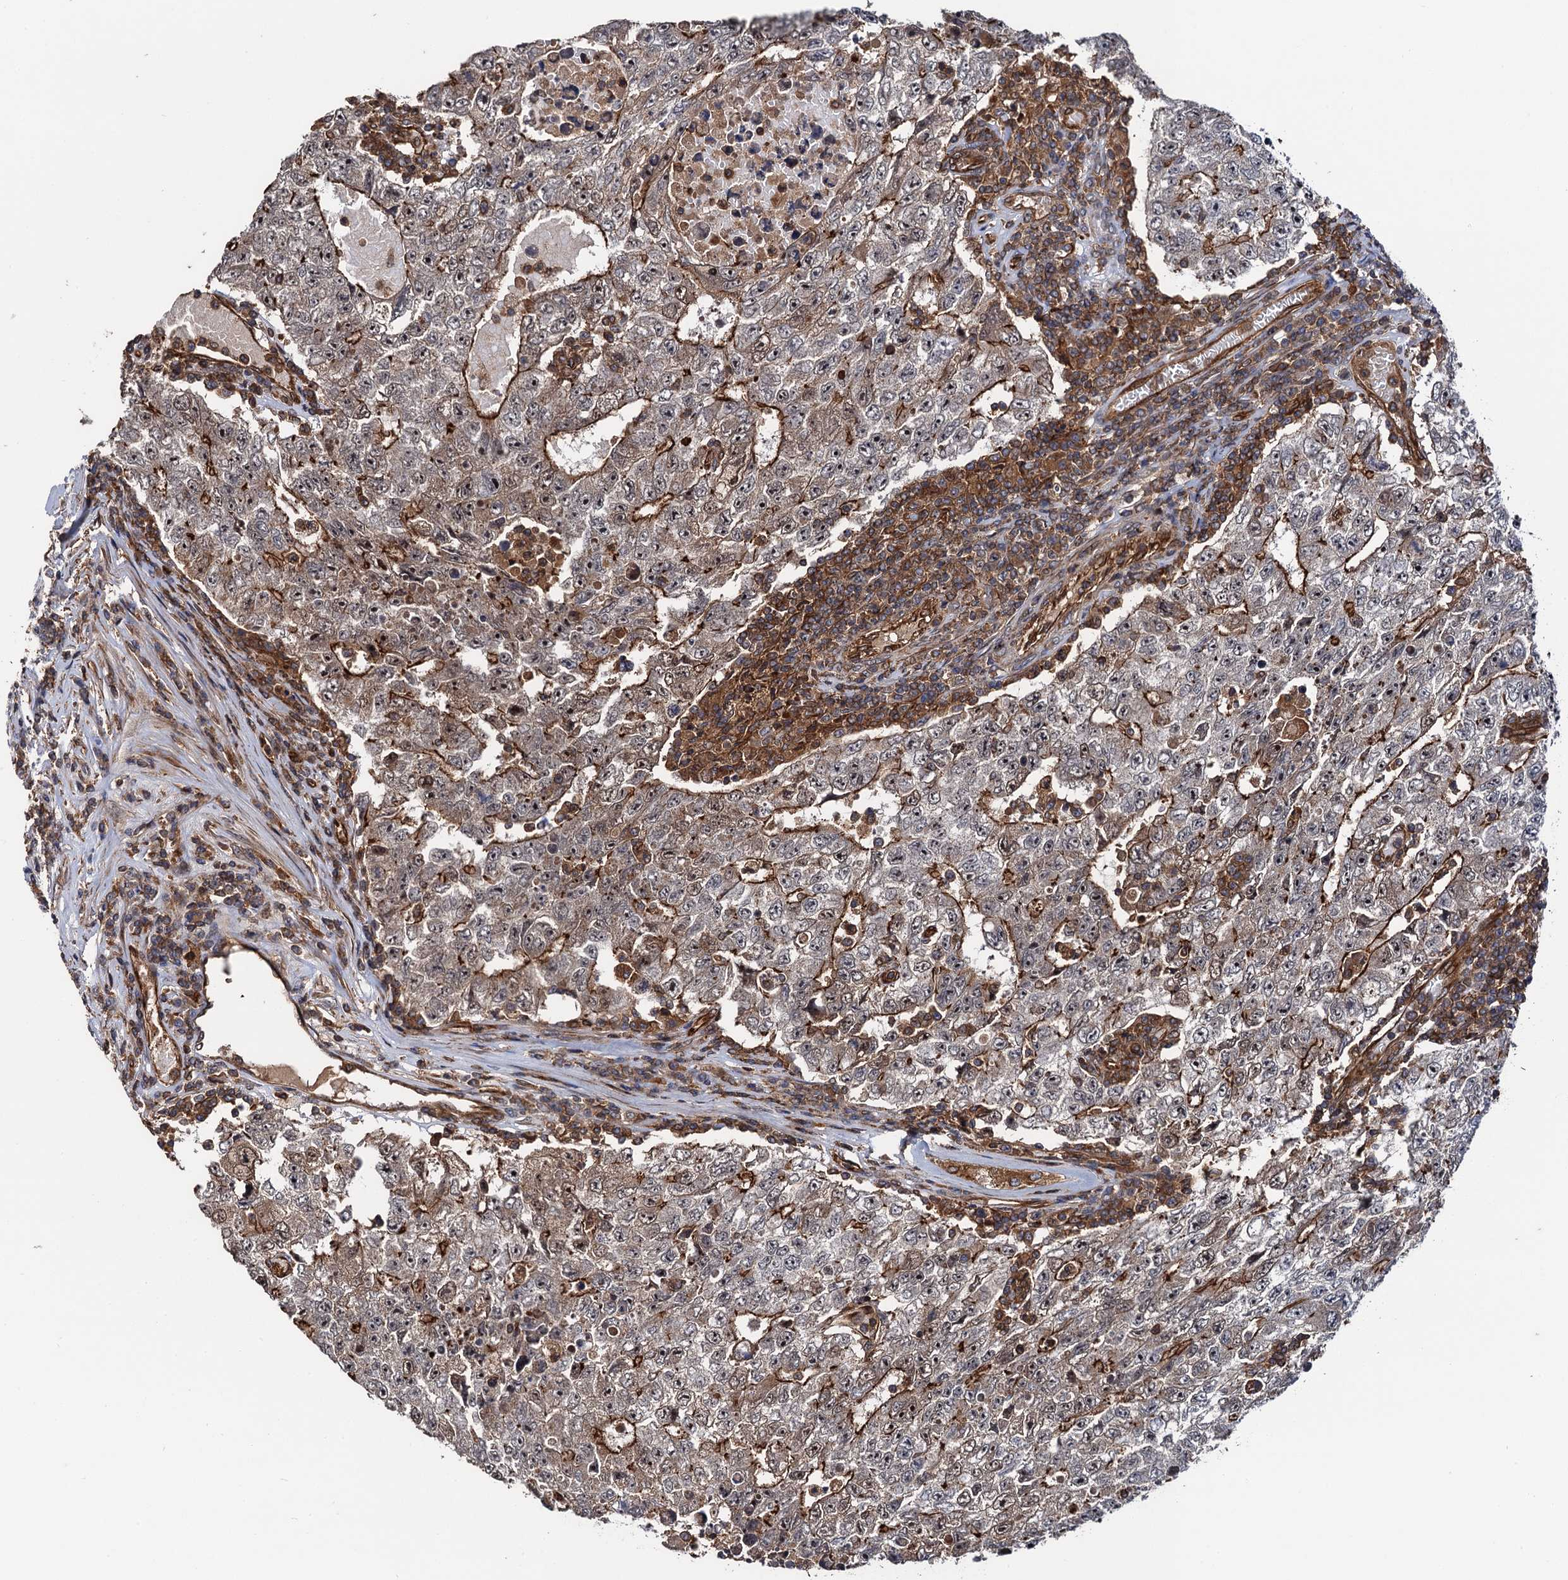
{"staining": {"intensity": "moderate", "quantity": "<25%", "location": "nuclear"}, "tissue": "testis cancer", "cell_type": "Tumor cells", "image_type": "cancer", "snomed": [{"axis": "morphology", "description": "Carcinoma, Embryonal, NOS"}, {"axis": "topography", "description": "Testis"}], "caption": "Immunohistochemical staining of human testis cancer (embryonal carcinoma) exhibits moderate nuclear protein expression in about <25% of tumor cells.", "gene": "BORA", "patient": {"sex": "male", "age": 17}}